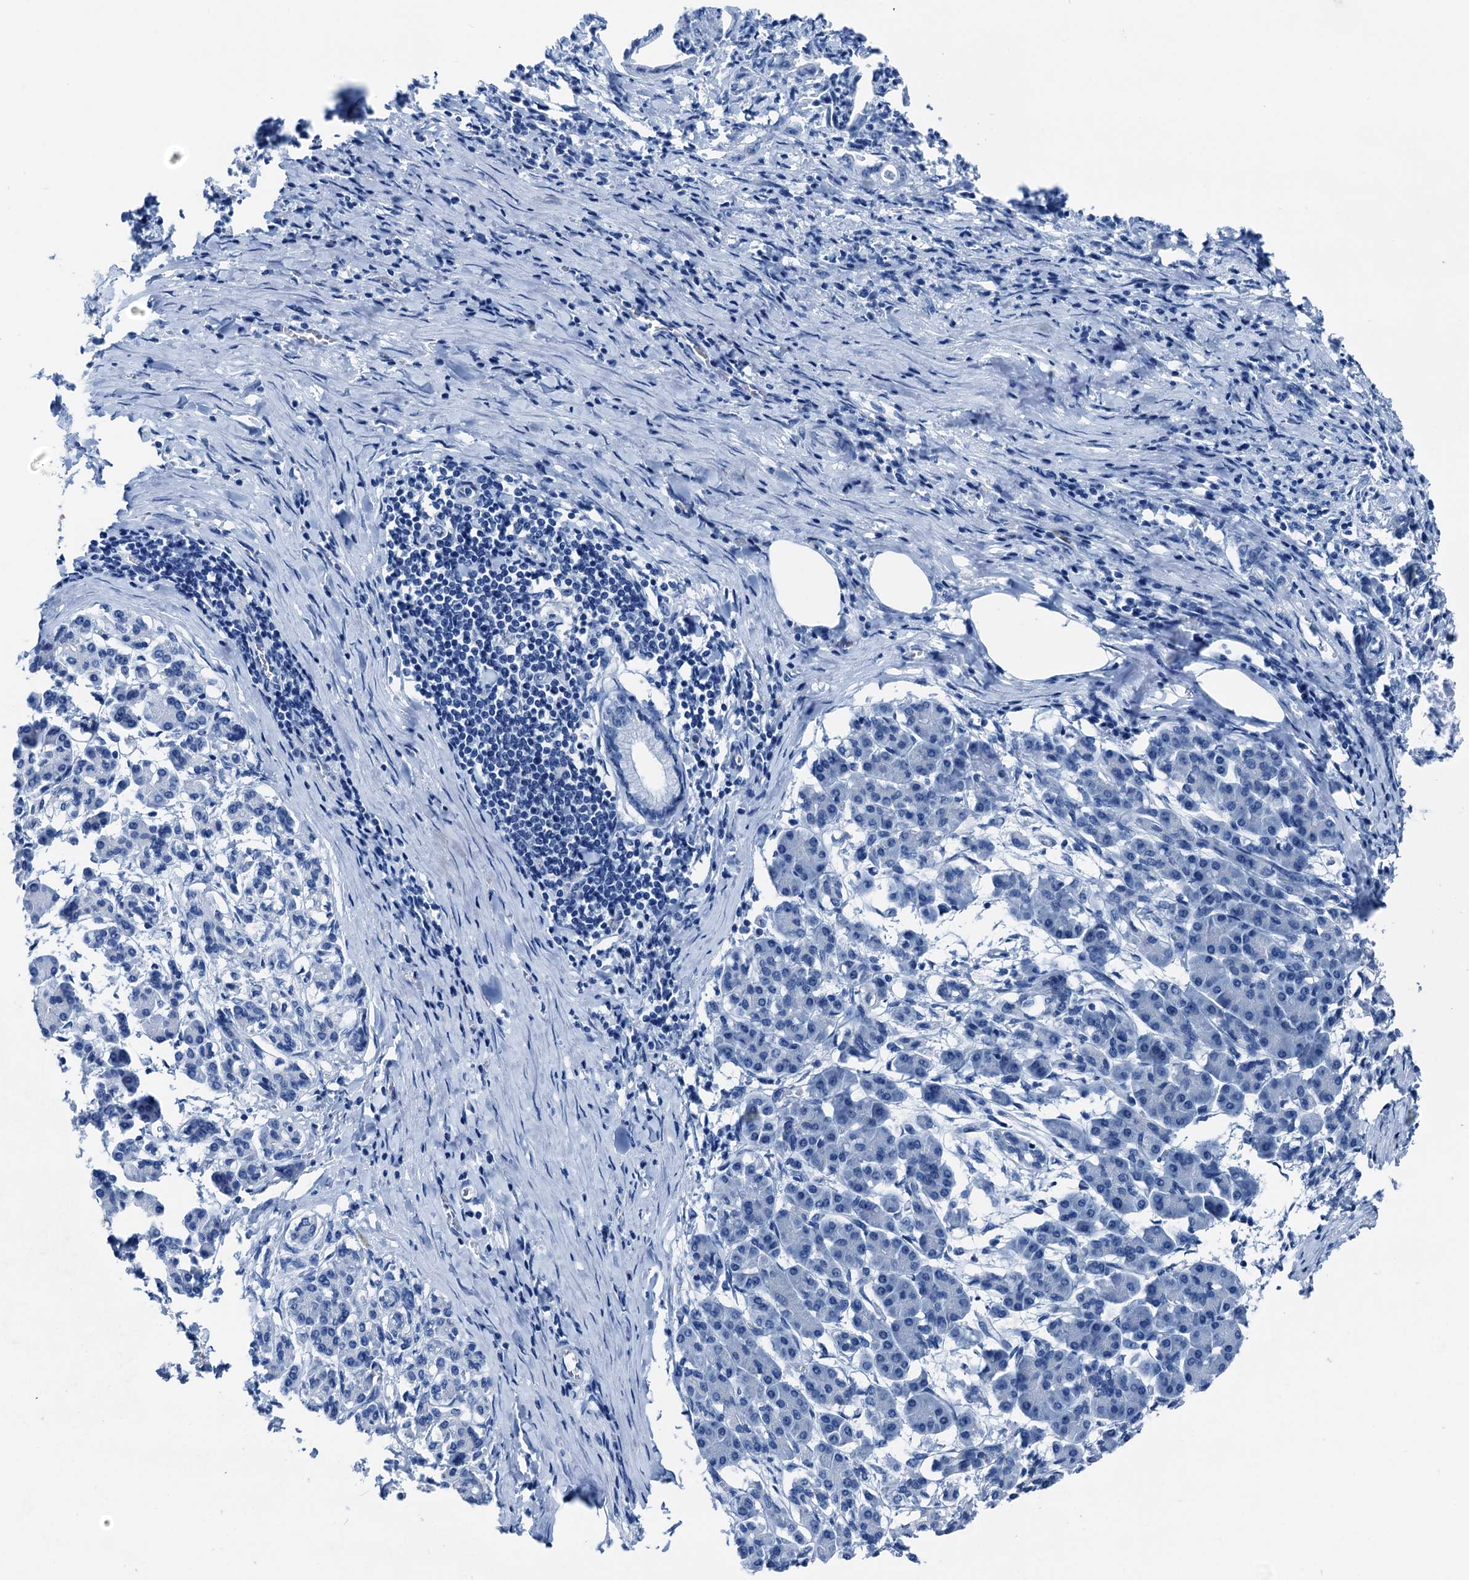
{"staining": {"intensity": "negative", "quantity": "none", "location": "none"}, "tissue": "pancreatic cancer", "cell_type": "Tumor cells", "image_type": "cancer", "snomed": [{"axis": "morphology", "description": "Adenocarcinoma, NOS"}, {"axis": "topography", "description": "Pancreas"}], "caption": "Immunohistochemistry (IHC) histopathology image of neoplastic tissue: human adenocarcinoma (pancreatic) stained with DAB (3,3'-diaminobenzidine) demonstrates no significant protein expression in tumor cells.", "gene": "CBLN3", "patient": {"sex": "female", "age": 55}}